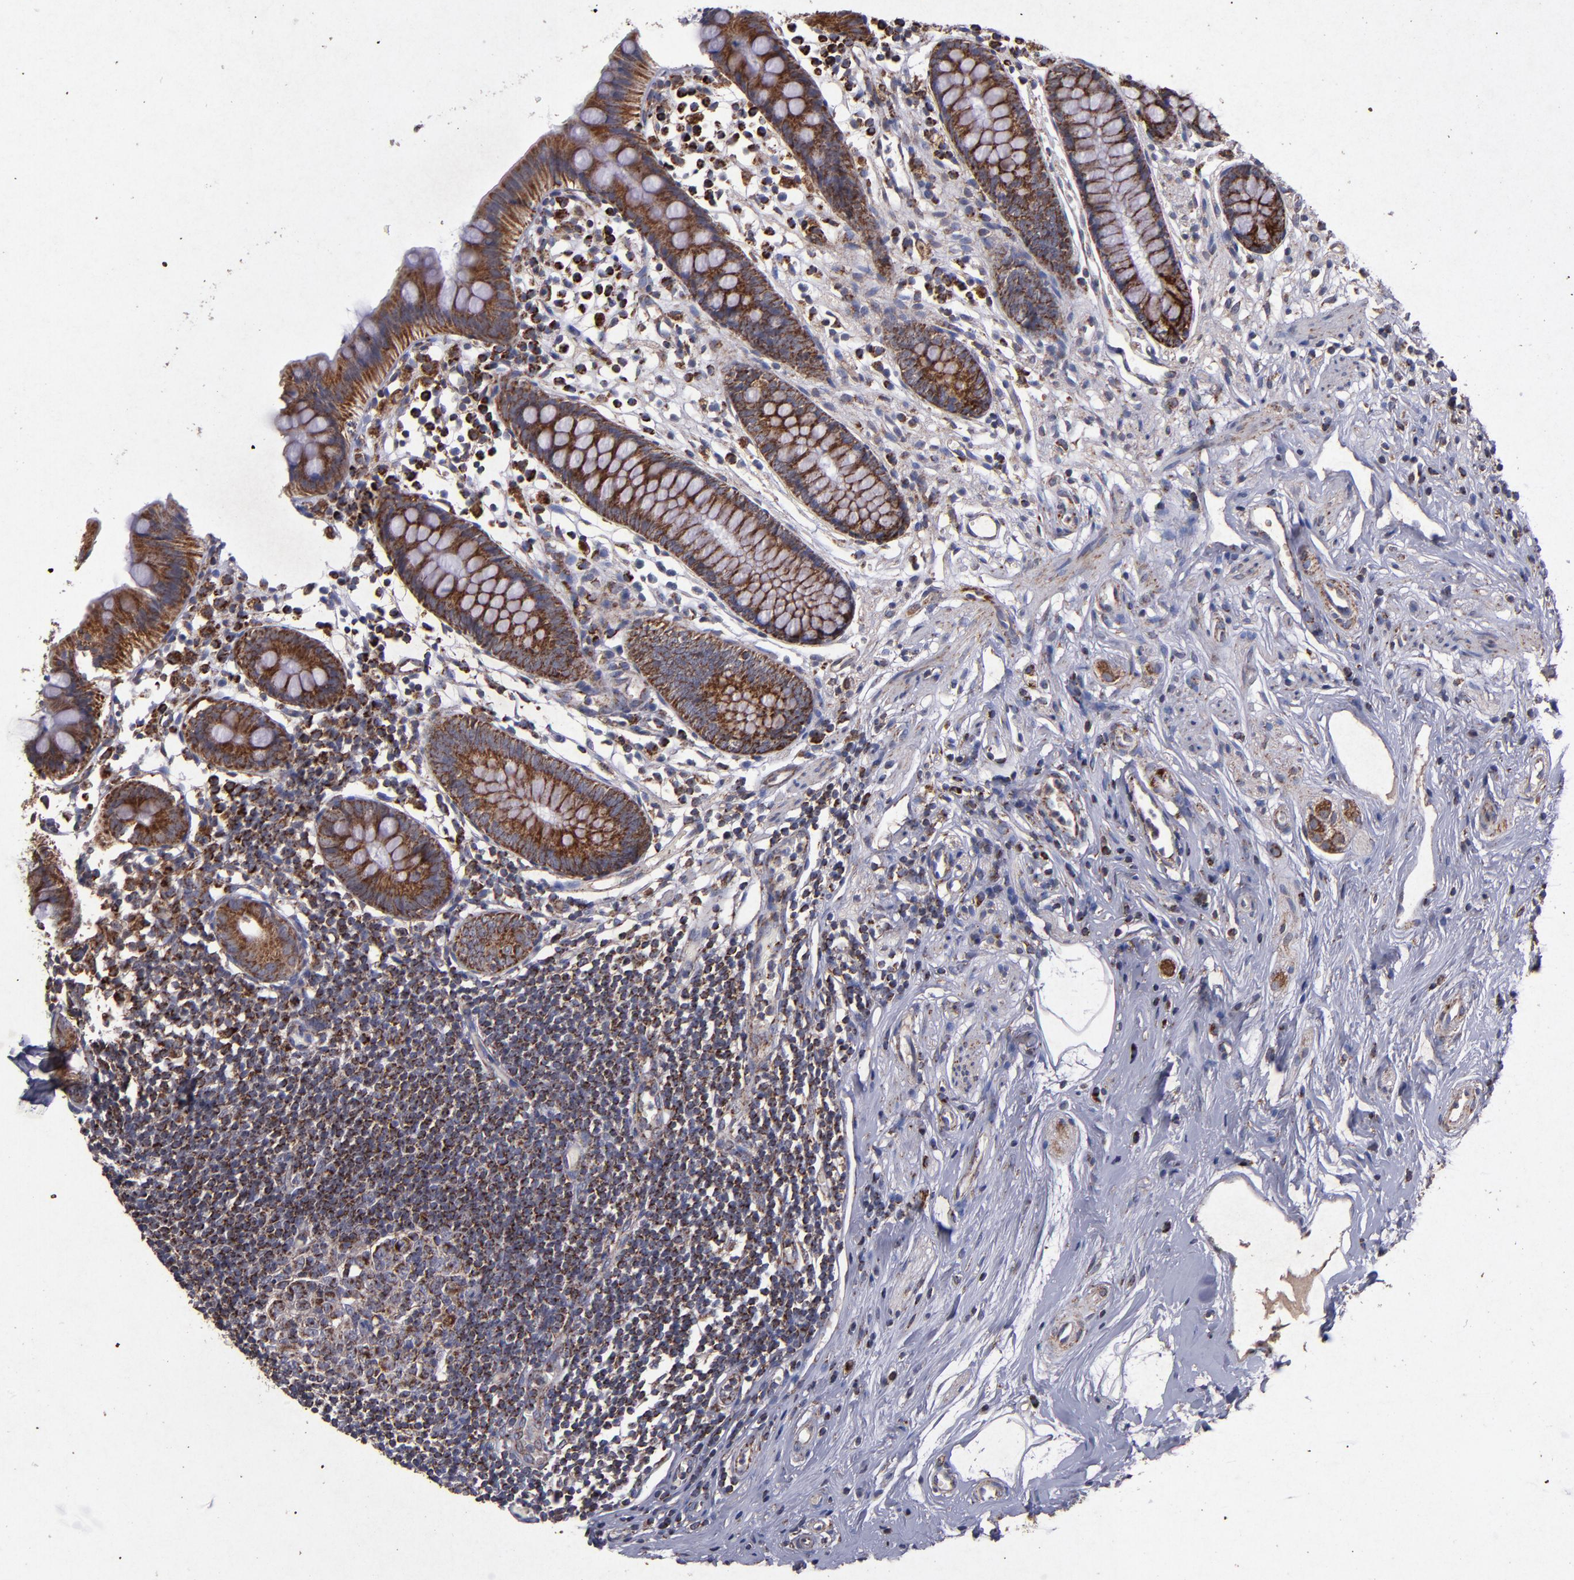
{"staining": {"intensity": "moderate", "quantity": ">75%", "location": "cytoplasmic/membranous"}, "tissue": "appendix", "cell_type": "Glandular cells", "image_type": "normal", "snomed": [{"axis": "morphology", "description": "Normal tissue, NOS"}, {"axis": "topography", "description": "Appendix"}], "caption": "Immunohistochemistry (IHC) (DAB) staining of normal appendix displays moderate cytoplasmic/membranous protein expression in approximately >75% of glandular cells.", "gene": "TIMM9", "patient": {"sex": "male", "age": 38}}